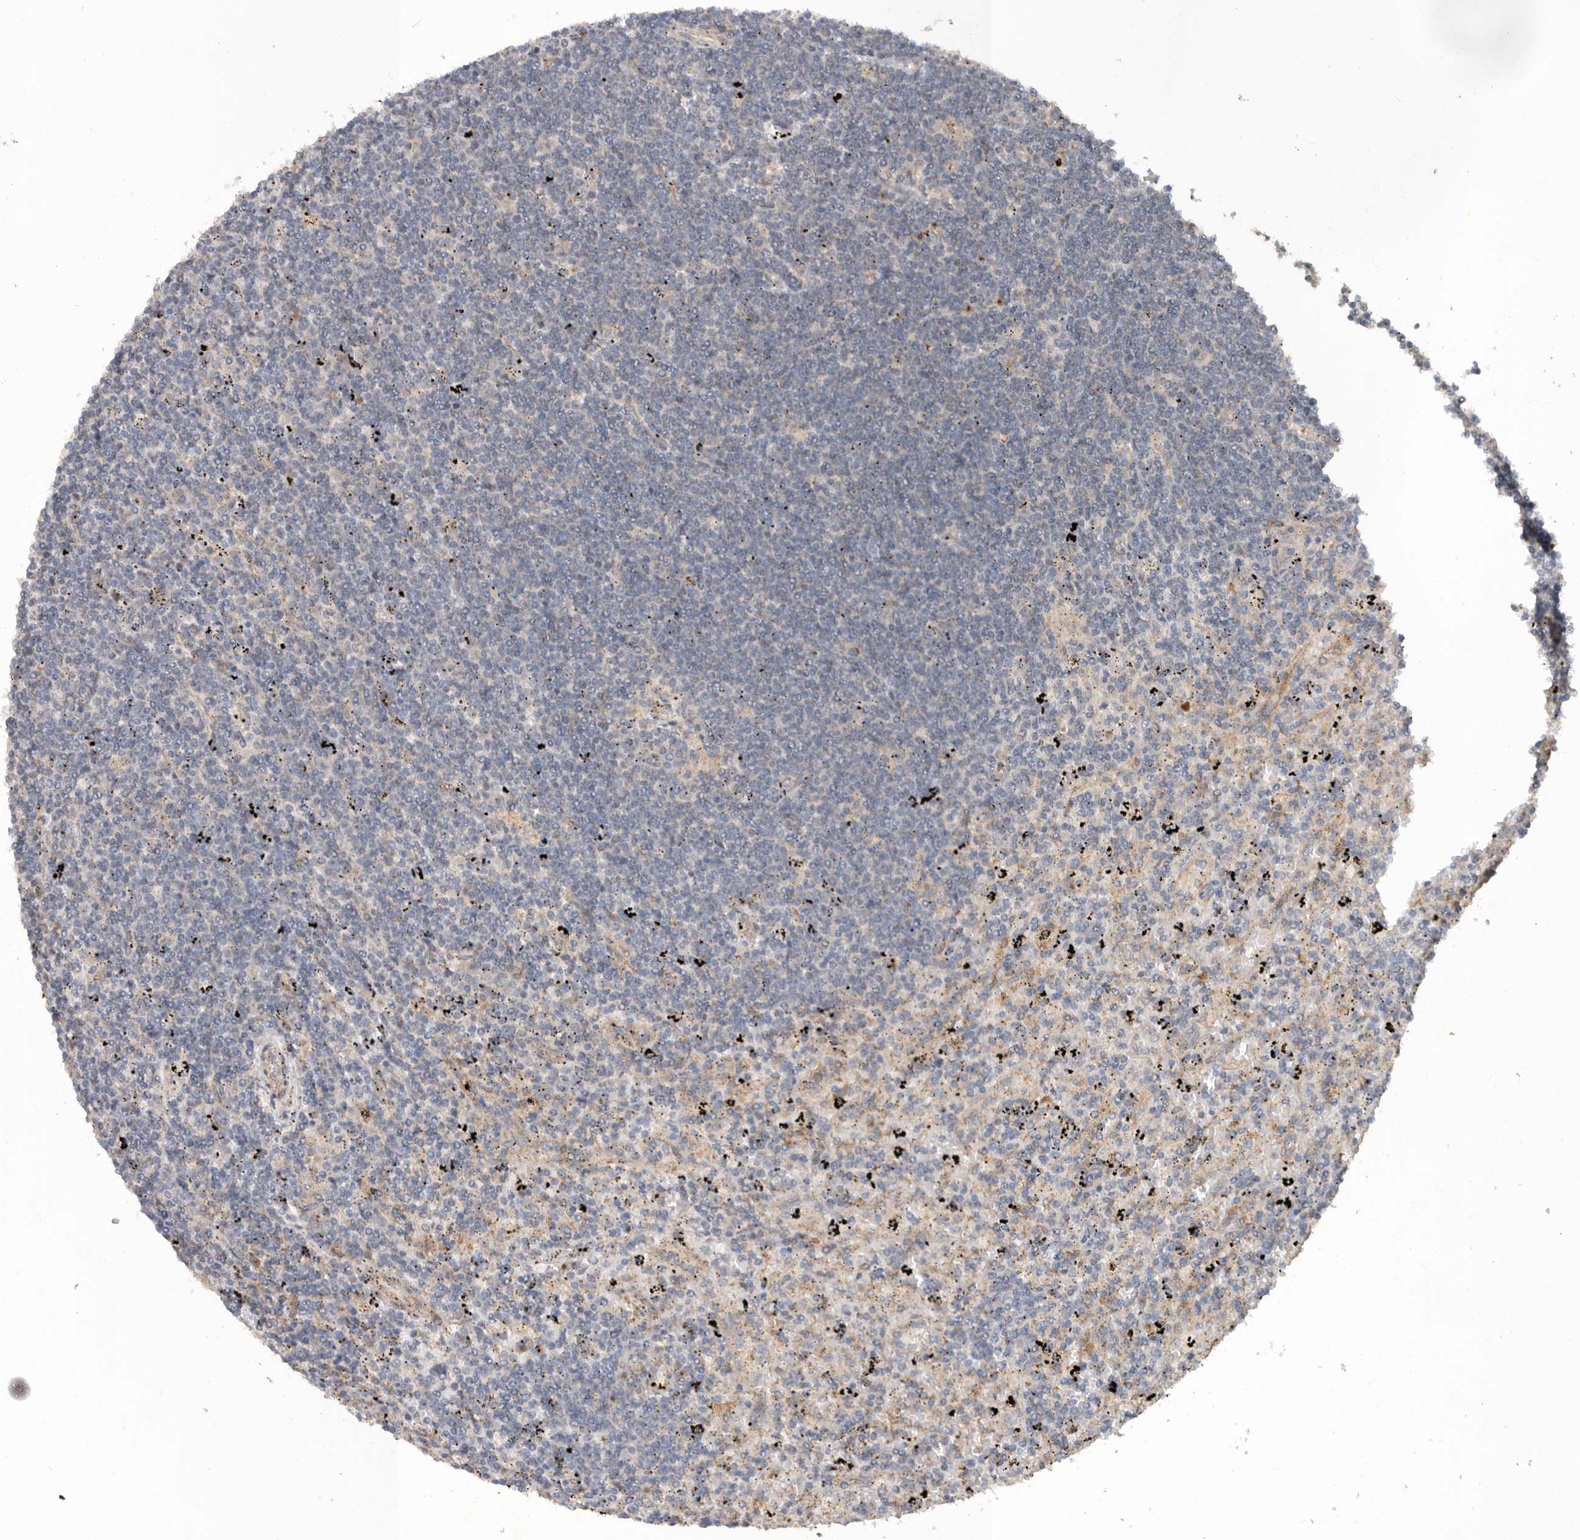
{"staining": {"intensity": "negative", "quantity": "none", "location": "none"}, "tissue": "lymphoma", "cell_type": "Tumor cells", "image_type": "cancer", "snomed": [{"axis": "morphology", "description": "Malignant lymphoma, non-Hodgkin's type, Low grade"}, {"axis": "topography", "description": "Spleen"}], "caption": "The histopathology image exhibits no significant expression in tumor cells of low-grade malignant lymphoma, non-Hodgkin's type. The staining was performed using DAB (3,3'-diaminobenzidine) to visualize the protein expression in brown, while the nuclei were stained in blue with hematoxylin (Magnification: 20x).", "gene": "PODXL2", "patient": {"sex": "male", "age": 76}}